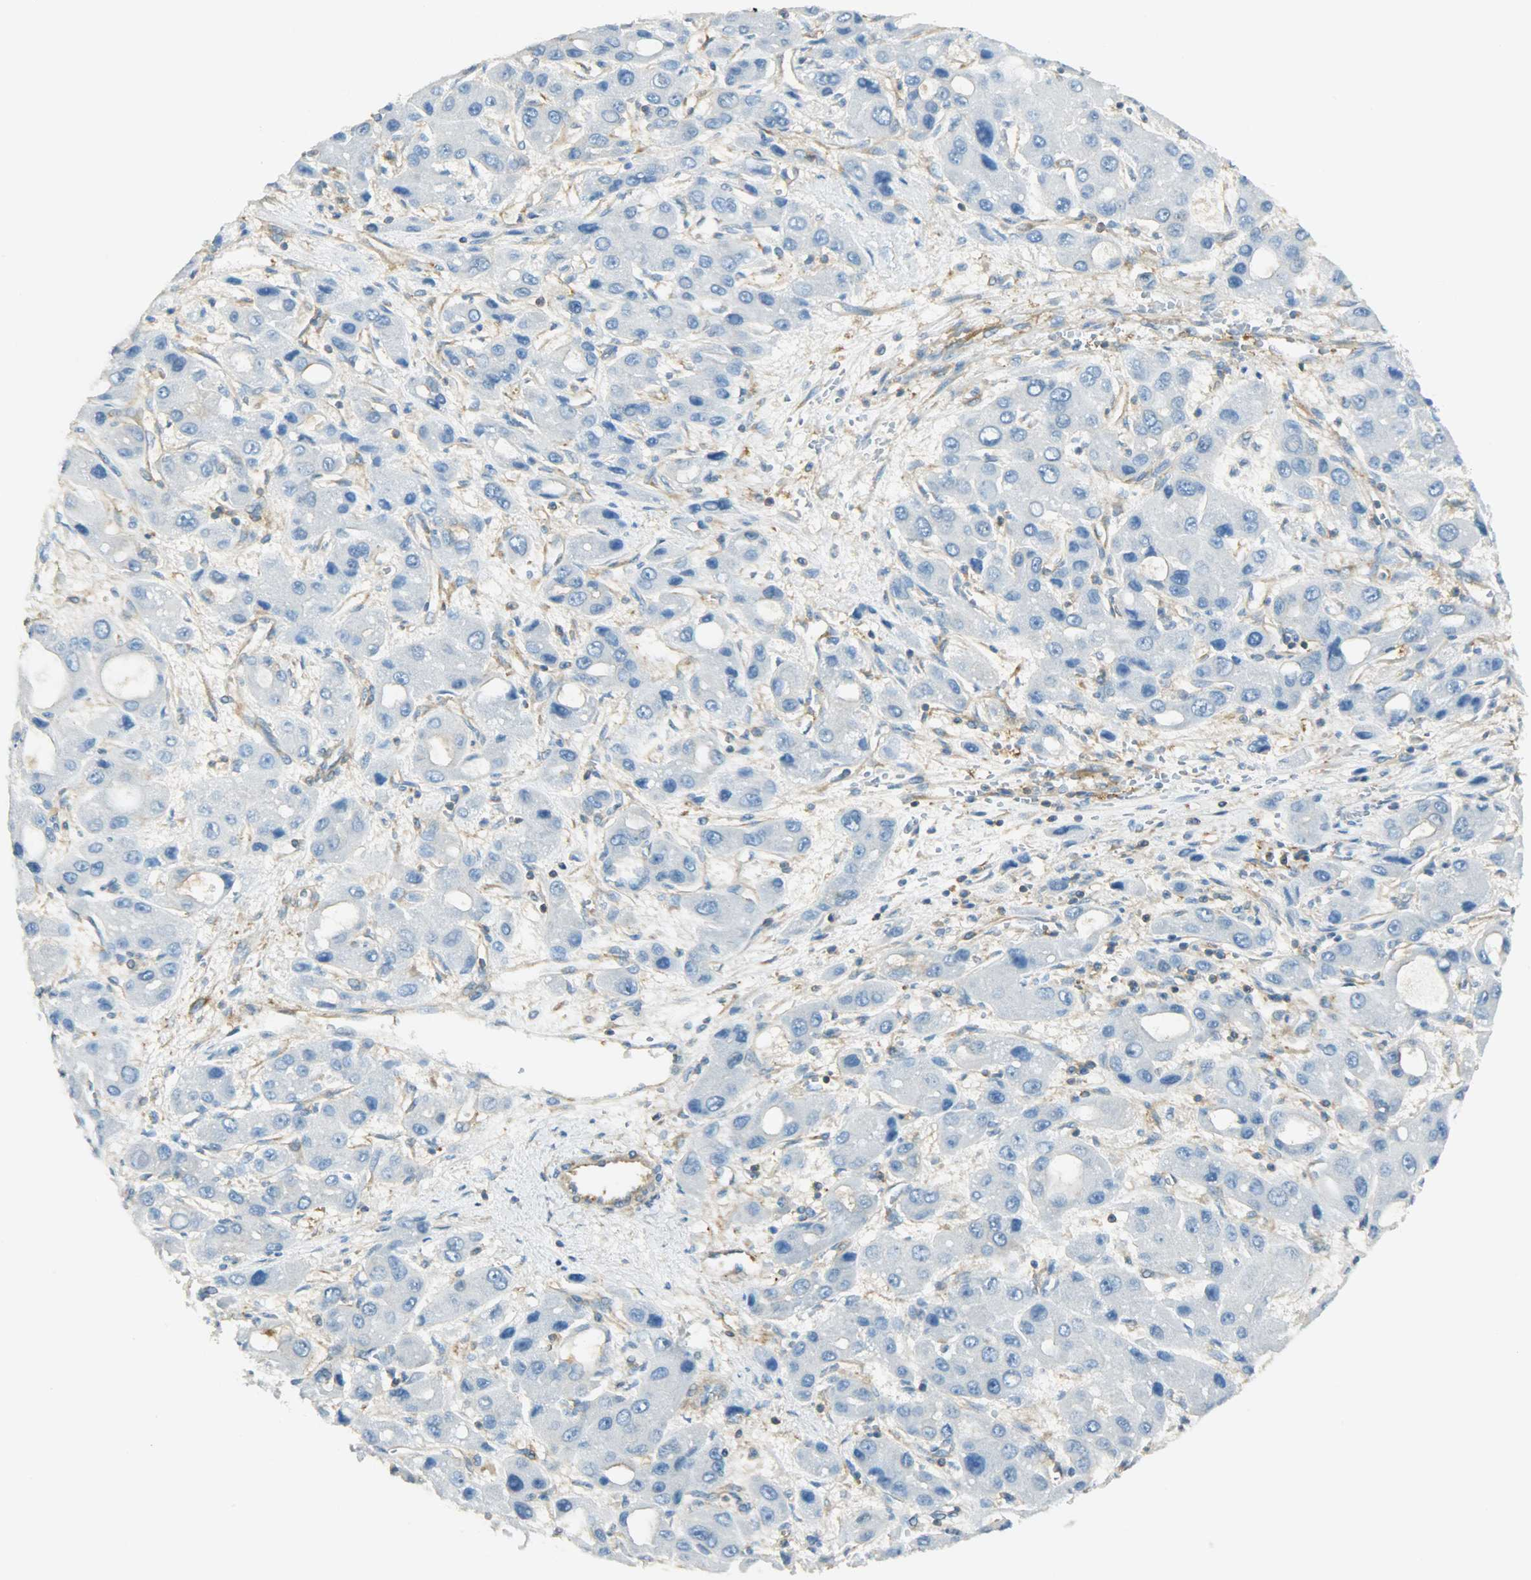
{"staining": {"intensity": "negative", "quantity": "none", "location": "none"}, "tissue": "liver cancer", "cell_type": "Tumor cells", "image_type": "cancer", "snomed": [{"axis": "morphology", "description": "Carcinoma, Hepatocellular, NOS"}, {"axis": "topography", "description": "Liver"}], "caption": "Hepatocellular carcinoma (liver) stained for a protein using immunohistochemistry reveals no expression tumor cells.", "gene": "TSC22D2", "patient": {"sex": "male", "age": 55}}